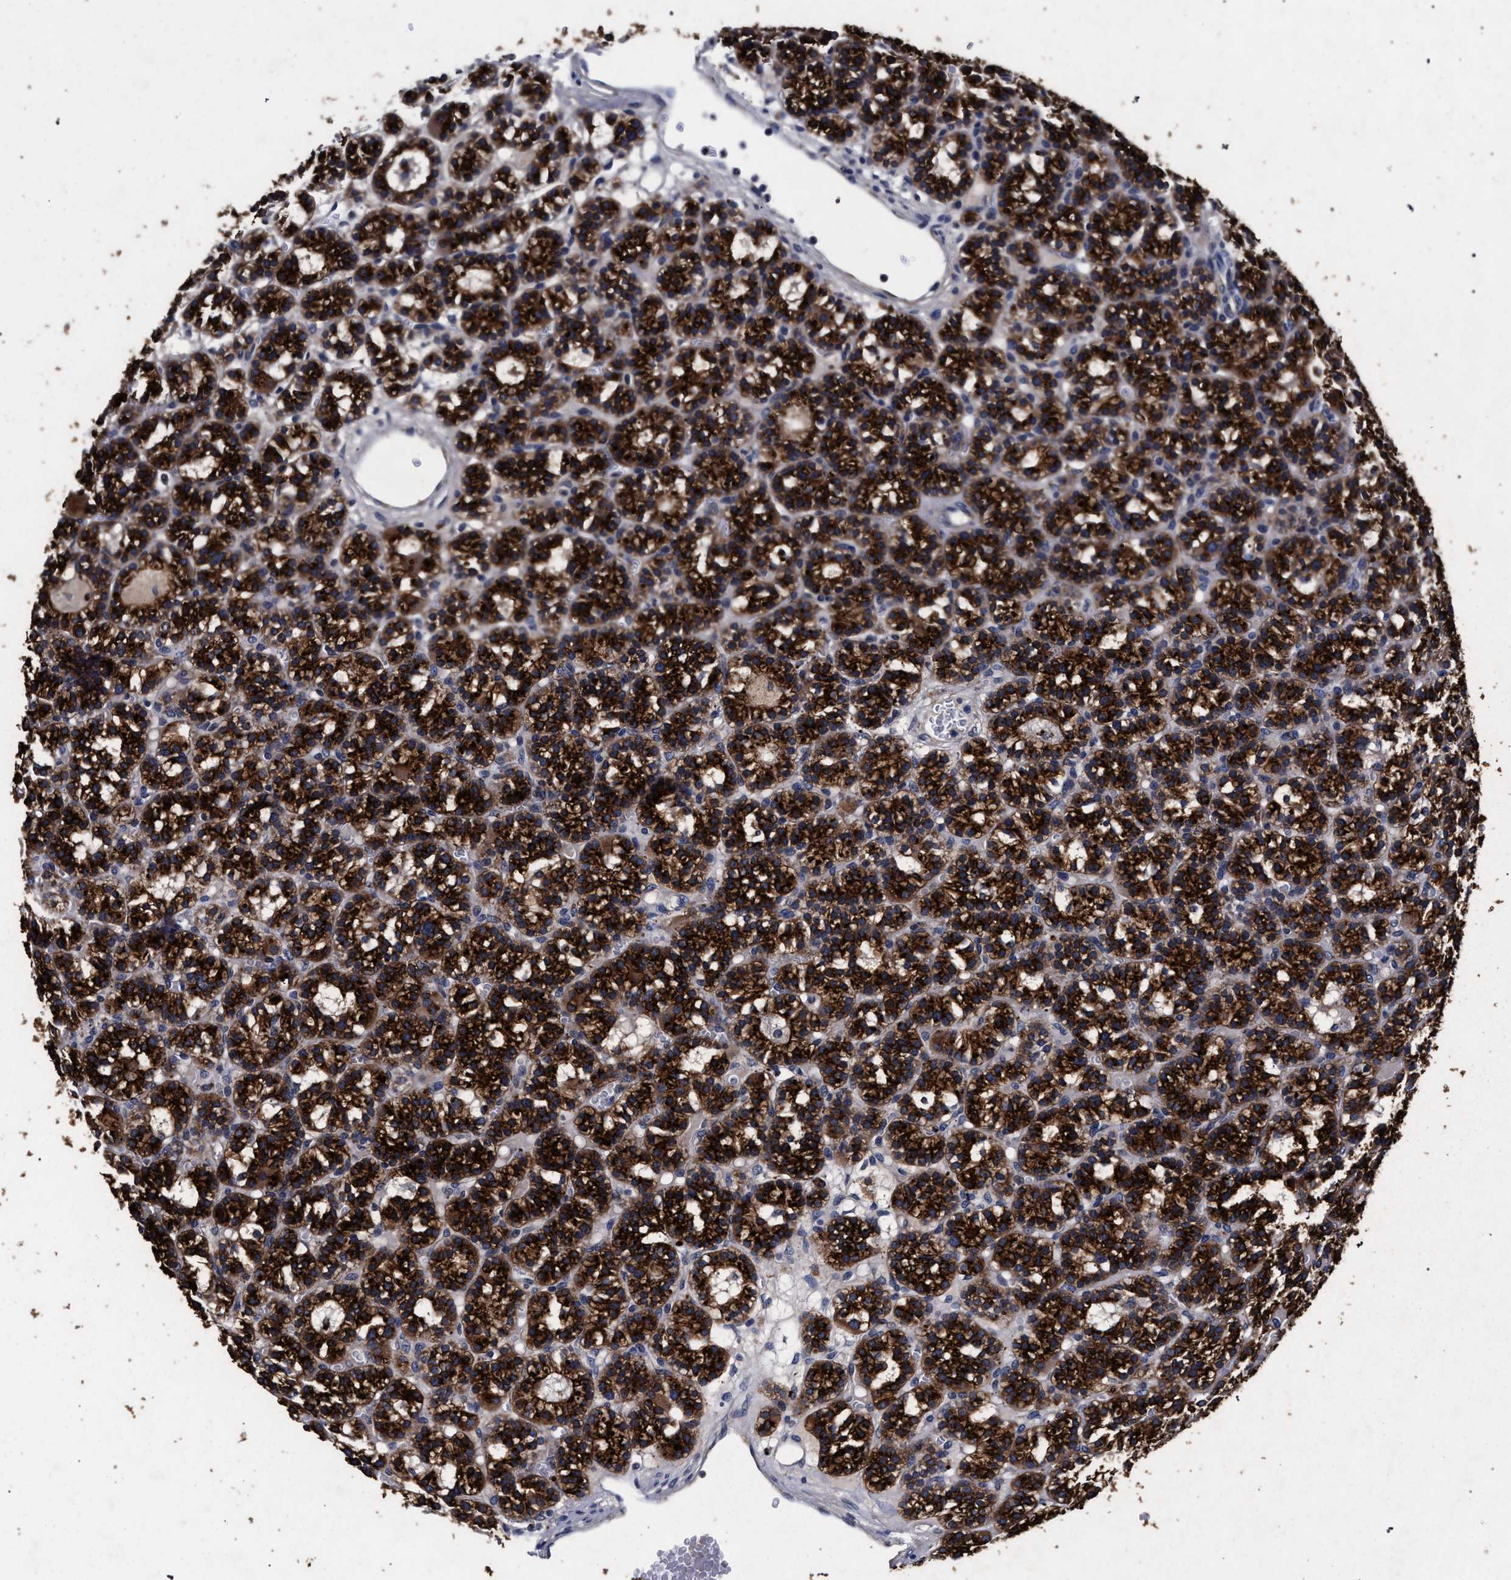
{"staining": {"intensity": "strong", "quantity": ">75%", "location": "cytoplasmic/membranous"}, "tissue": "parathyroid gland", "cell_type": "Glandular cells", "image_type": "normal", "snomed": [{"axis": "morphology", "description": "Normal tissue, NOS"}, {"axis": "morphology", "description": "Adenoma, NOS"}, {"axis": "topography", "description": "Parathyroid gland"}], "caption": "Parathyroid gland was stained to show a protein in brown. There is high levels of strong cytoplasmic/membranous staining in approximately >75% of glandular cells.", "gene": "CFAP95", "patient": {"sex": "female", "age": 58}}